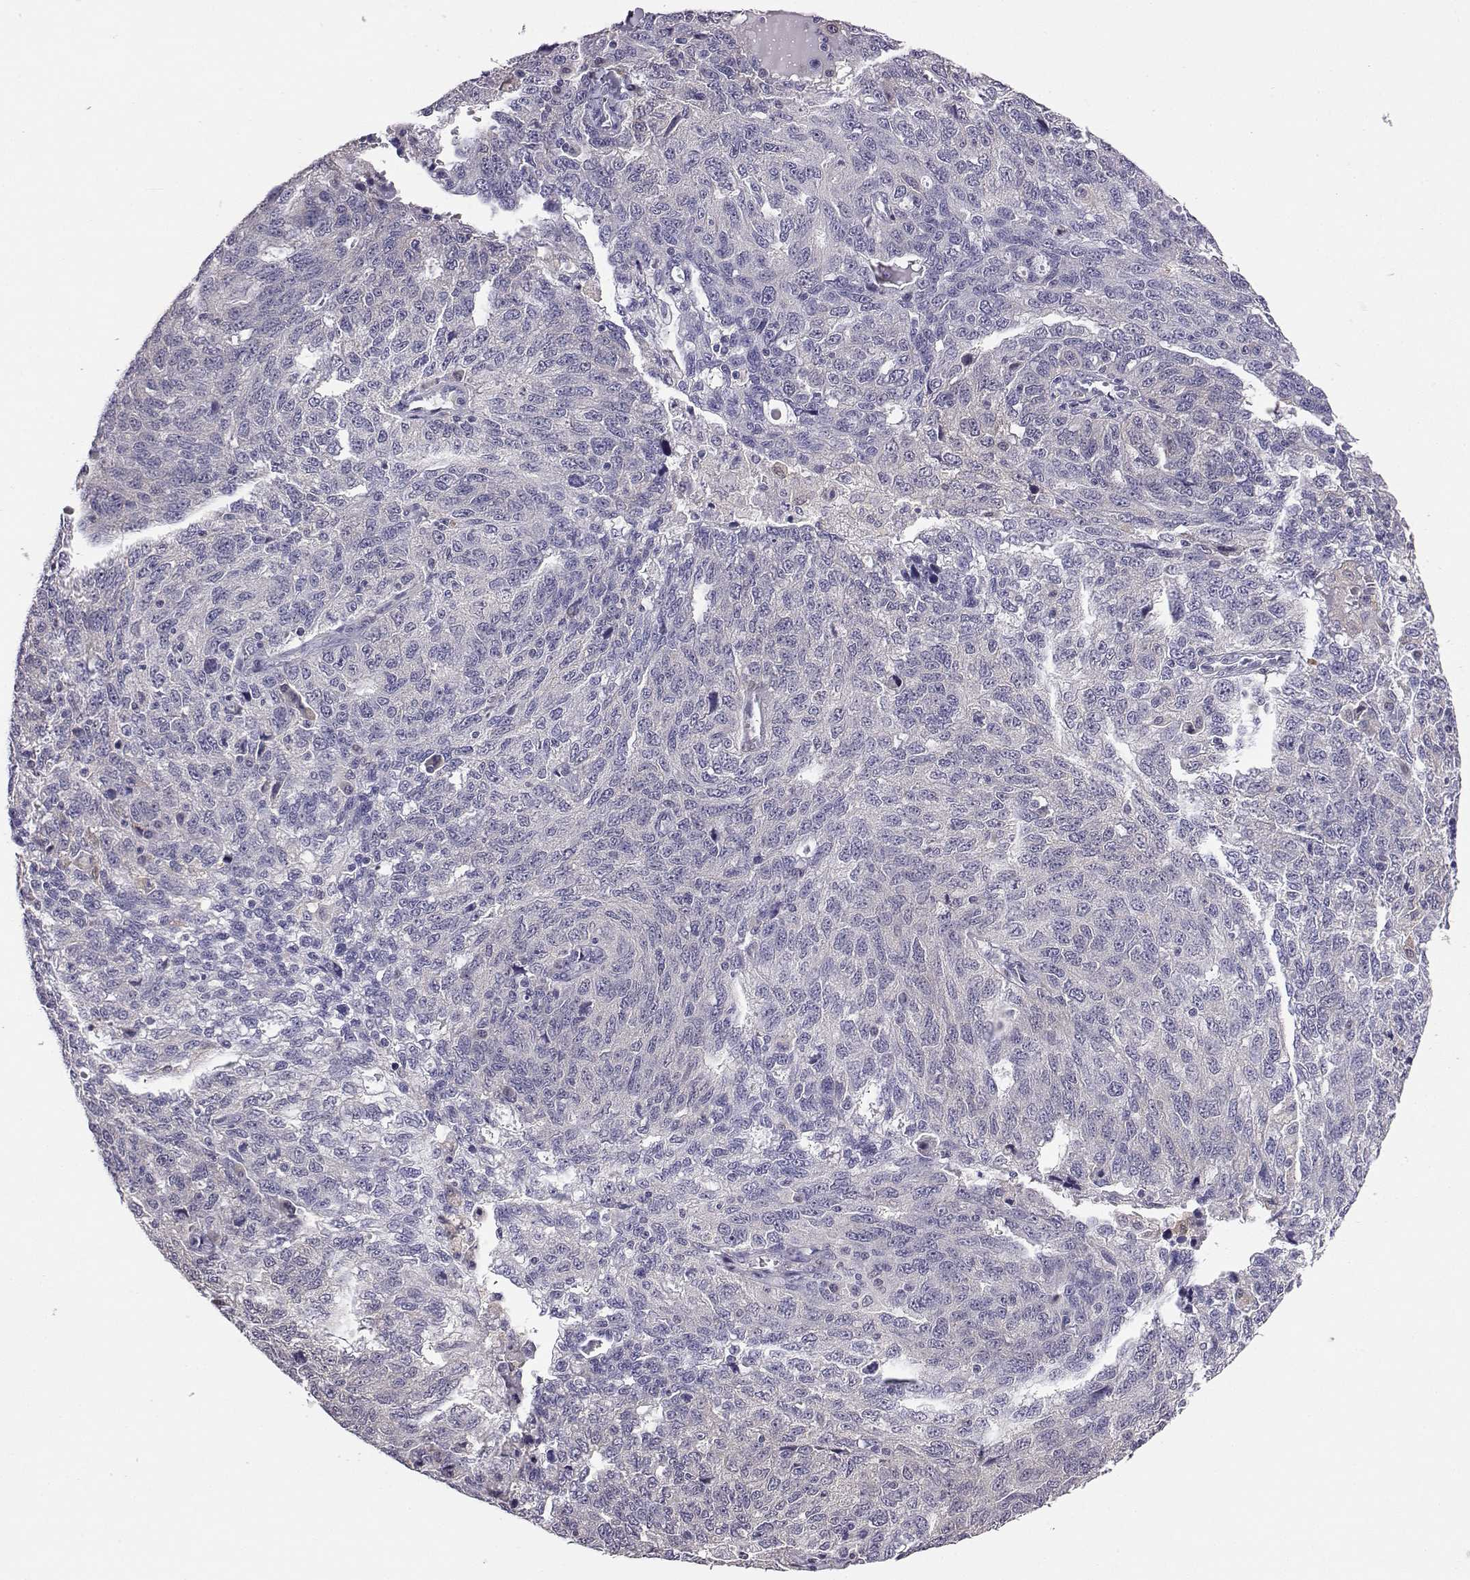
{"staining": {"intensity": "negative", "quantity": "none", "location": "none"}, "tissue": "ovarian cancer", "cell_type": "Tumor cells", "image_type": "cancer", "snomed": [{"axis": "morphology", "description": "Cystadenocarcinoma, serous, NOS"}, {"axis": "topography", "description": "Ovary"}], "caption": "IHC histopathology image of ovarian cancer stained for a protein (brown), which demonstrates no positivity in tumor cells.", "gene": "AKR1B1", "patient": {"sex": "female", "age": 71}}